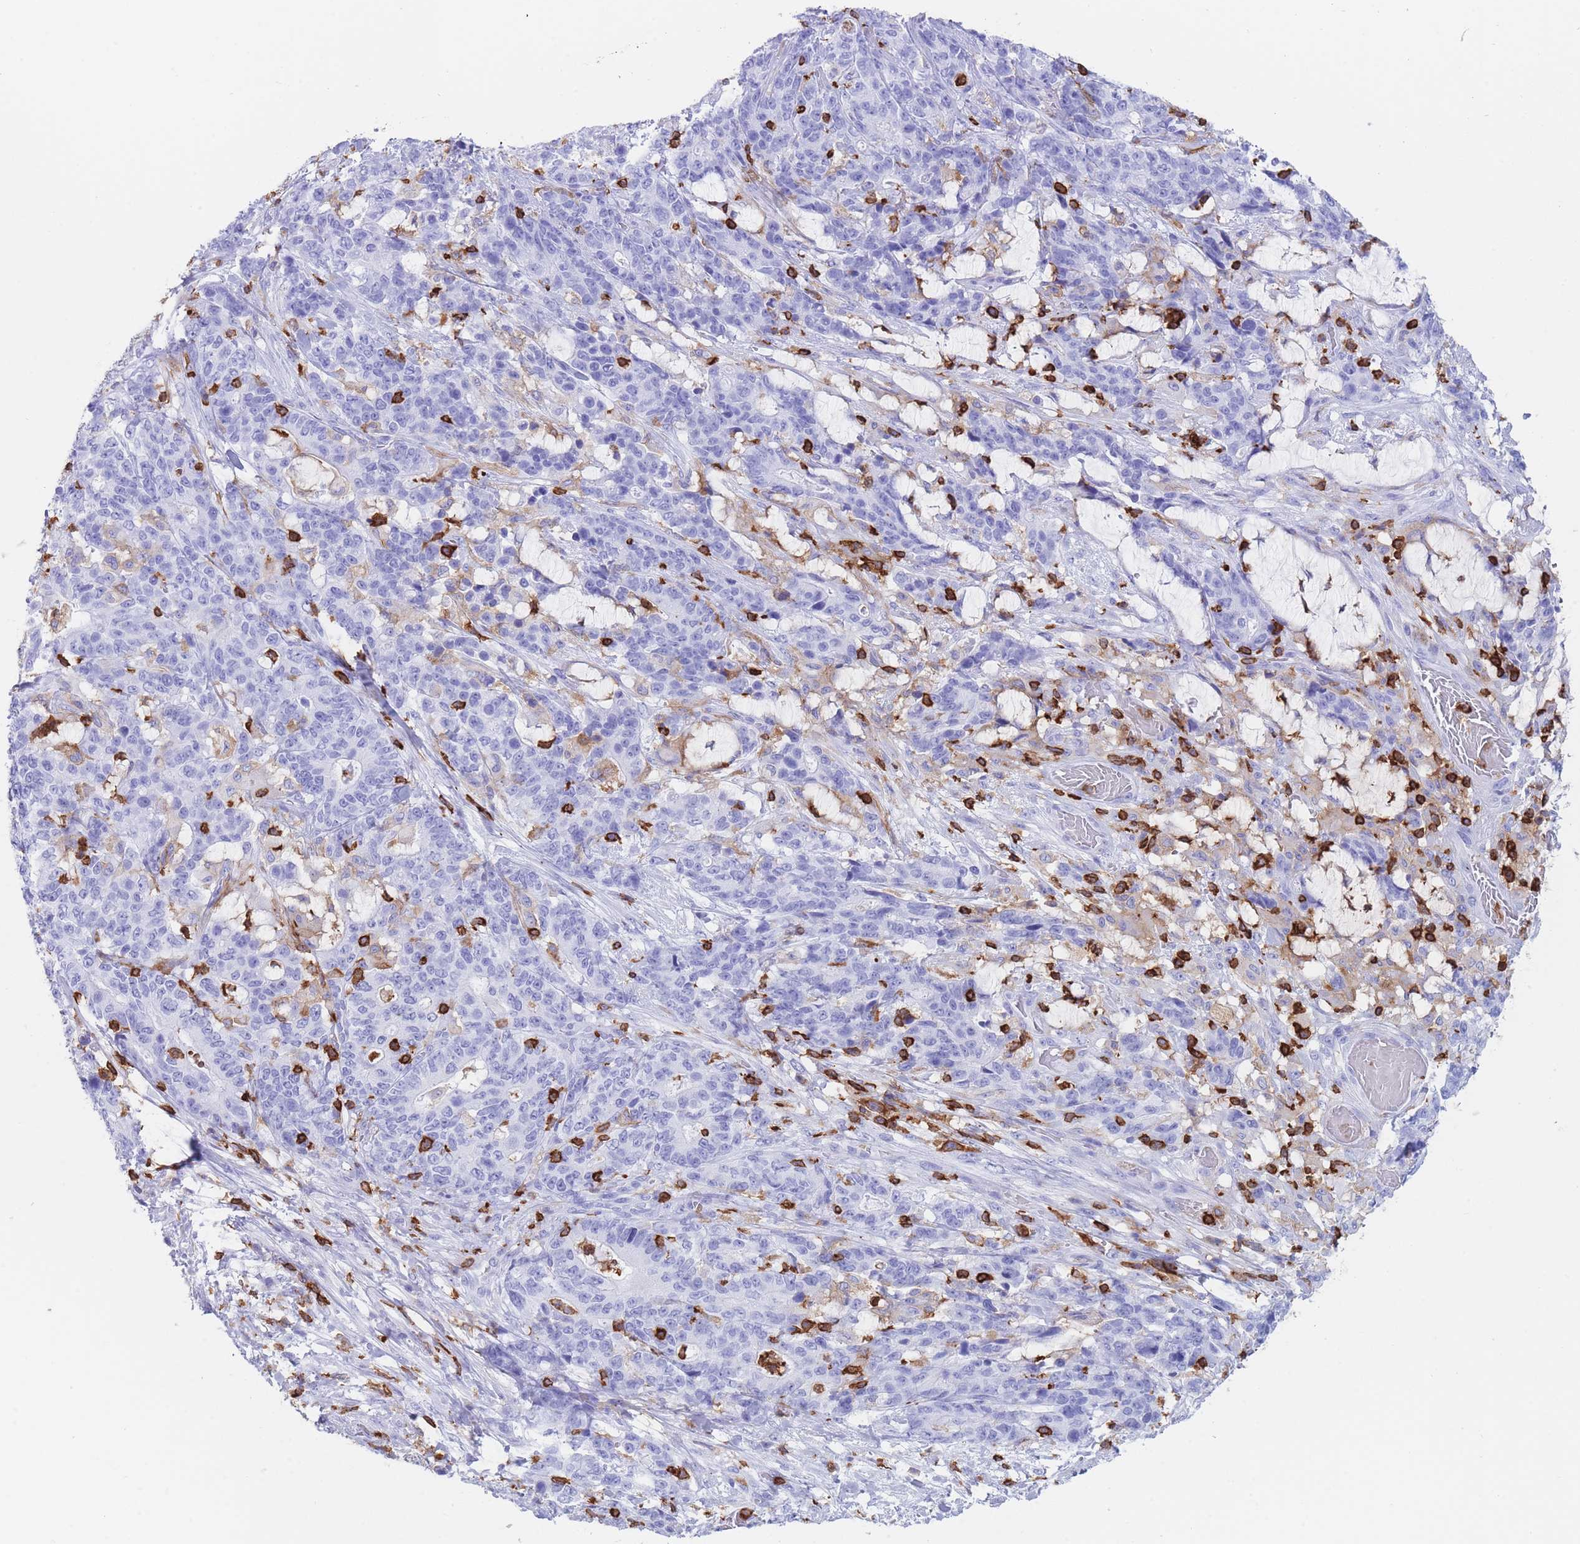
{"staining": {"intensity": "negative", "quantity": "none", "location": "none"}, "tissue": "stomach cancer", "cell_type": "Tumor cells", "image_type": "cancer", "snomed": [{"axis": "morphology", "description": "Normal tissue, NOS"}, {"axis": "morphology", "description": "Adenocarcinoma, NOS"}, {"axis": "topography", "description": "Stomach"}], "caption": "Tumor cells show no significant protein staining in stomach cancer (adenocarcinoma).", "gene": "CORO1A", "patient": {"sex": "female", "age": 64}}